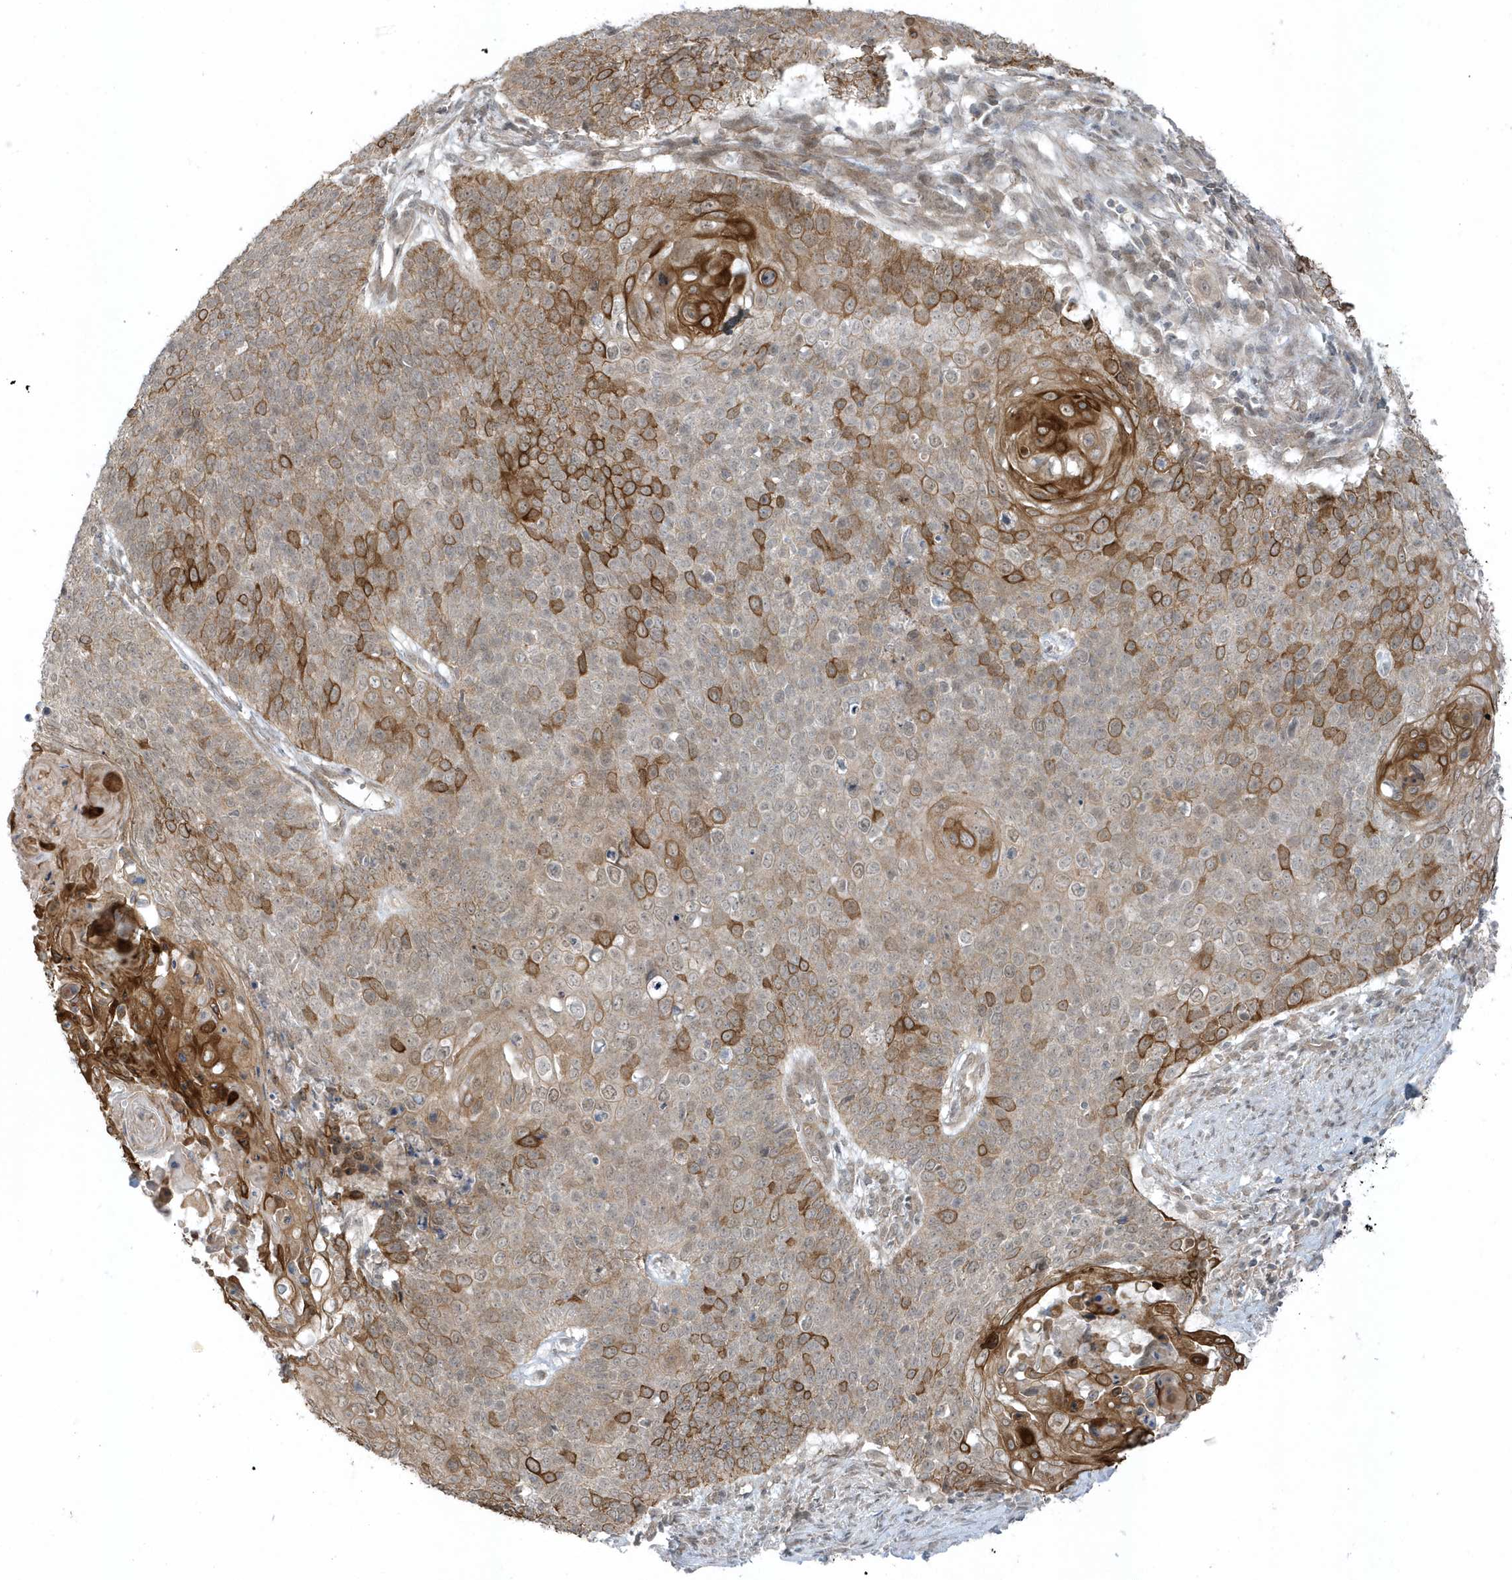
{"staining": {"intensity": "strong", "quantity": "25%-75%", "location": "cytoplasmic/membranous"}, "tissue": "cervical cancer", "cell_type": "Tumor cells", "image_type": "cancer", "snomed": [{"axis": "morphology", "description": "Squamous cell carcinoma, NOS"}, {"axis": "topography", "description": "Cervix"}], "caption": "Brown immunohistochemical staining in human cervical cancer (squamous cell carcinoma) demonstrates strong cytoplasmic/membranous expression in approximately 25%-75% of tumor cells.", "gene": "PARD3B", "patient": {"sex": "female", "age": 39}}